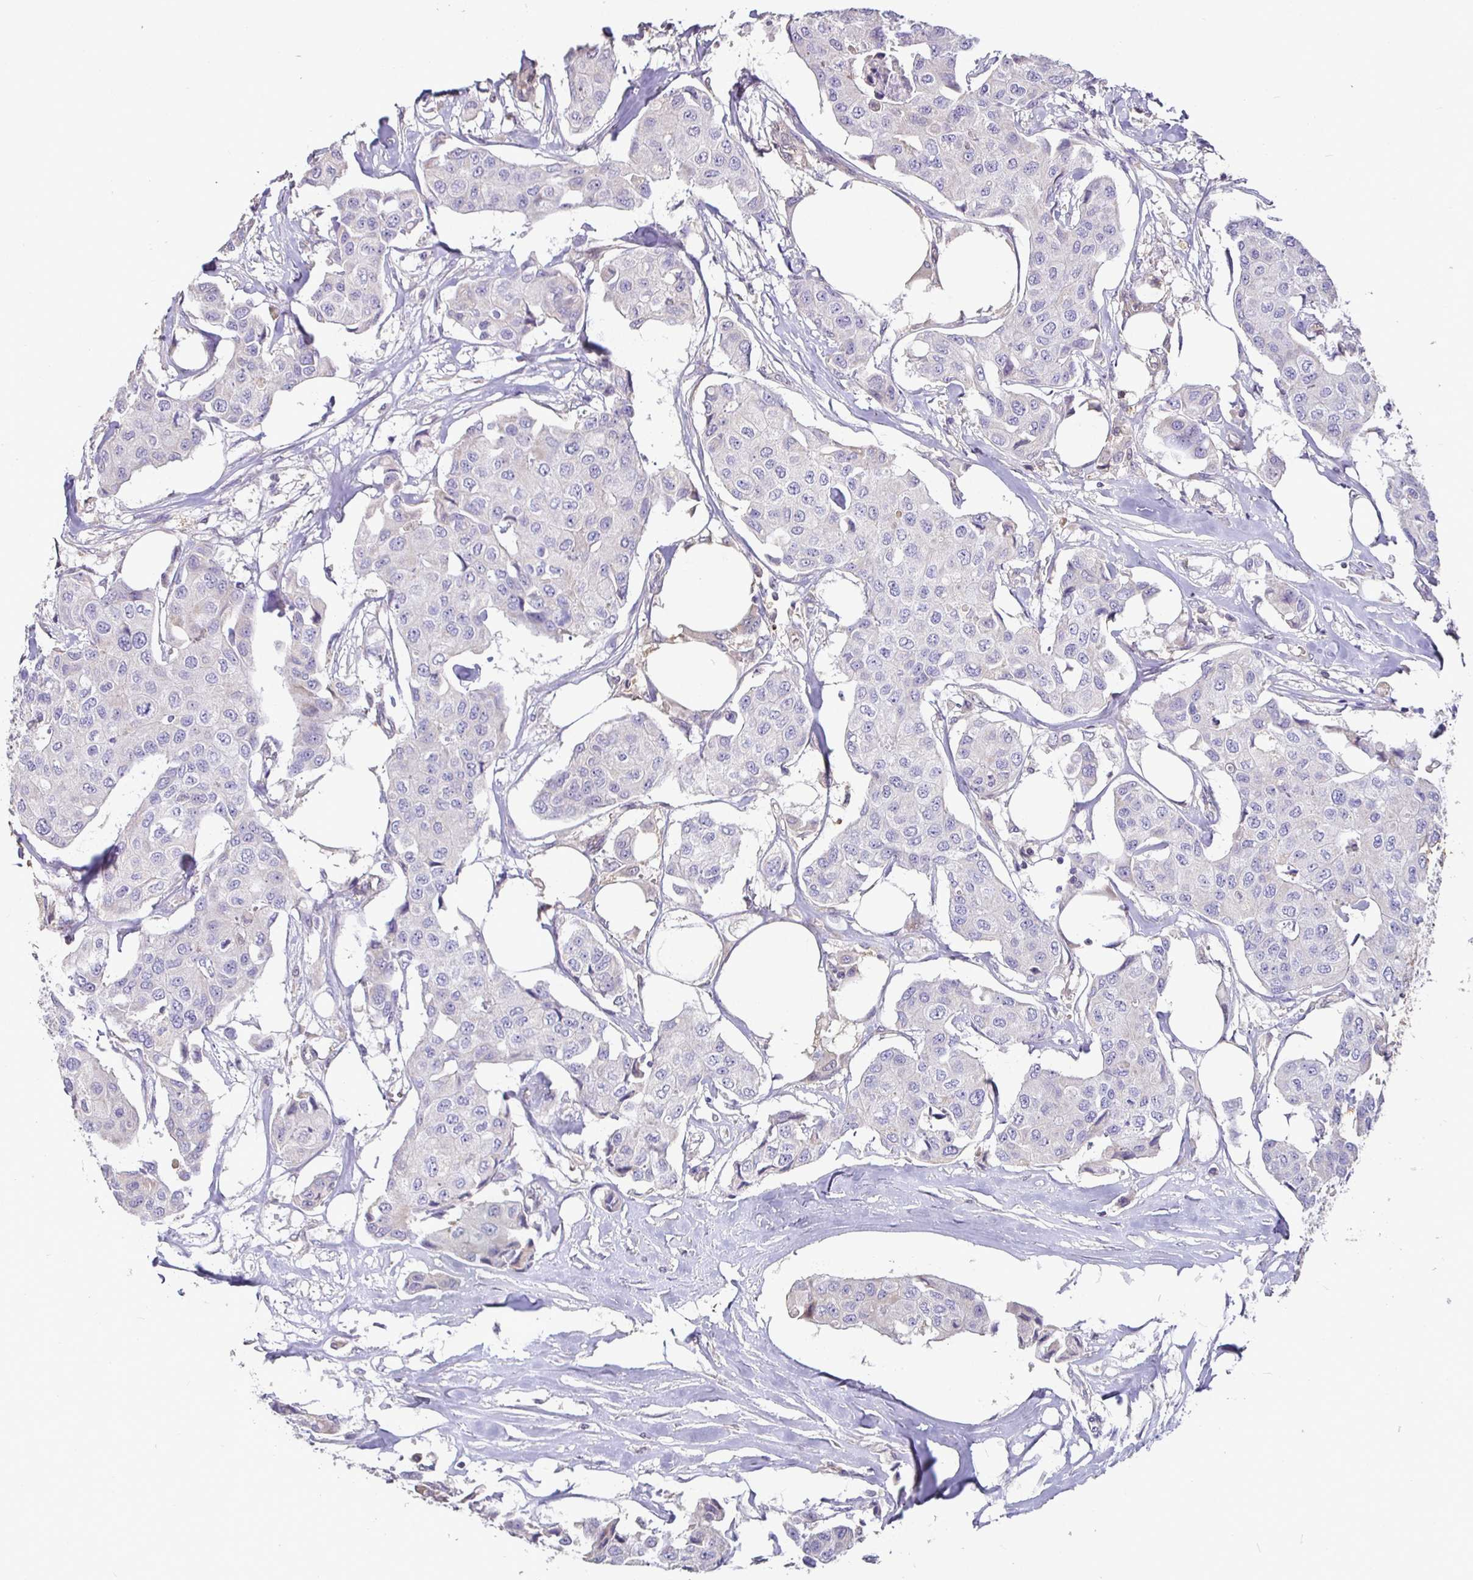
{"staining": {"intensity": "negative", "quantity": "none", "location": "none"}, "tissue": "breast cancer", "cell_type": "Tumor cells", "image_type": "cancer", "snomed": [{"axis": "morphology", "description": "Duct carcinoma"}, {"axis": "topography", "description": "Breast"}, {"axis": "topography", "description": "Lymph node"}], "caption": "Tumor cells show no significant protein expression in breast cancer.", "gene": "SHISA4", "patient": {"sex": "female", "age": 80}}